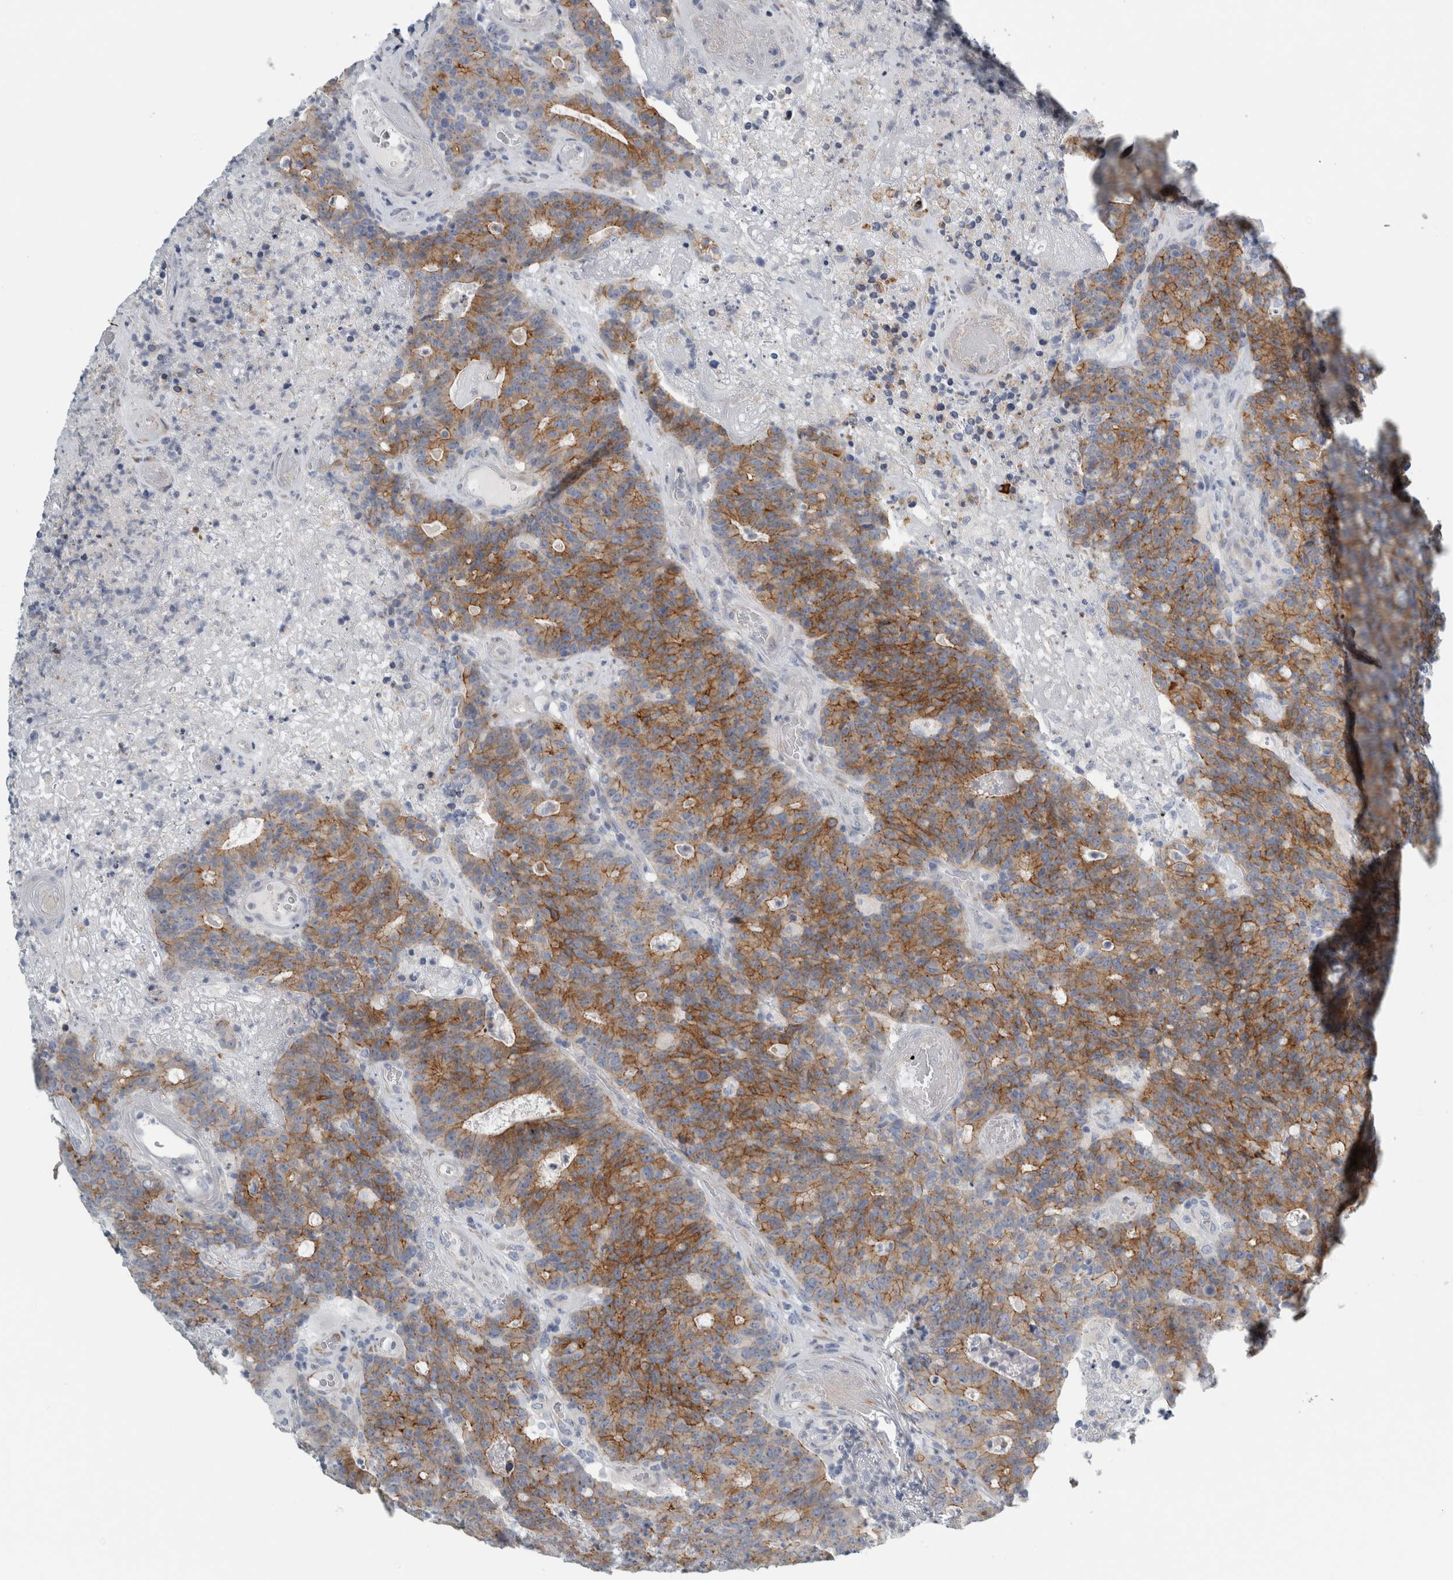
{"staining": {"intensity": "moderate", "quantity": ">75%", "location": "cytoplasmic/membranous"}, "tissue": "colorectal cancer", "cell_type": "Tumor cells", "image_type": "cancer", "snomed": [{"axis": "morphology", "description": "Normal tissue, NOS"}, {"axis": "morphology", "description": "Adenocarcinoma, NOS"}, {"axis": "topography", "description": "Colon"}], "caption": "Immunohistochemistry (IHC) micrograph of neoplastic tissue: colorectal adenocarcinoma stained using immunohistochemistry (IHC) demonstrates medium levels of moderate protein expression localized specifically in the cytoplasmic/membranous of tumor cells, appearing as a cytoplasmic/membranous brown color.", "gene": "B3GNT3", "patient": {"sex": "female", "age": 75}}